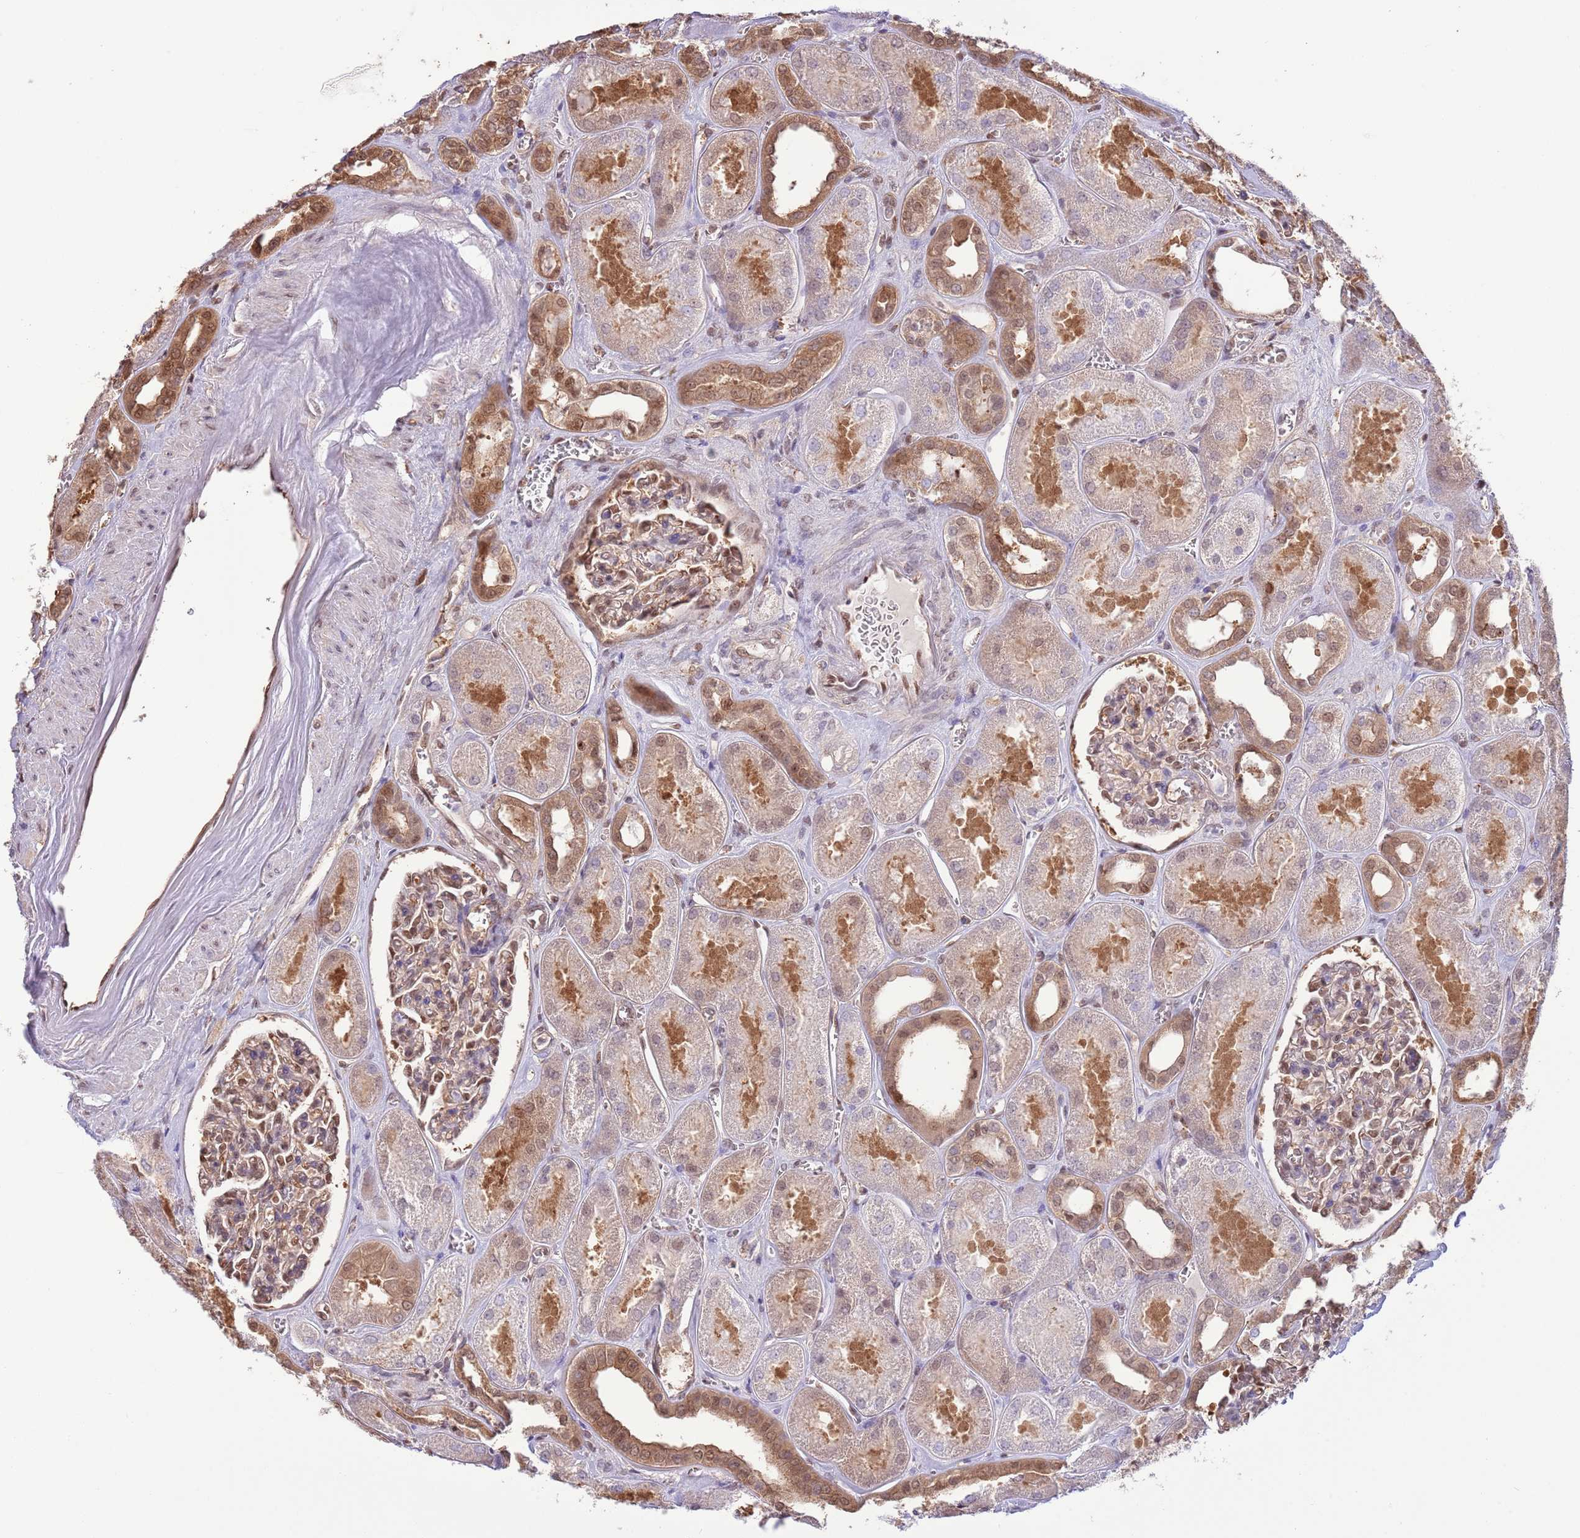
{"staining": {"intensity": "weak", "quantity": "25%-75%", "location": "cytoplasmic/membranous,nuclear"}, "tissue": "kidney", "cell_type": "Cells in glomeruli", "image_type": "normal", "snomed": [{"axis": "morphology", "description": "Normal tissue, NOS"}, {"axis": "morphology", "description": "Adenocarcinoma, NOS"}, {"axis": "topography", "description": "Kidney"}], "caption": "A low amount of weak cytoplasmic/membranous,nuclear expression is appreciated in about 25%-75% of cells in glomeruli in unremarkable kidney.", "gene": "NSFL1C", "patient": {"sex": "female", "age": 68}}